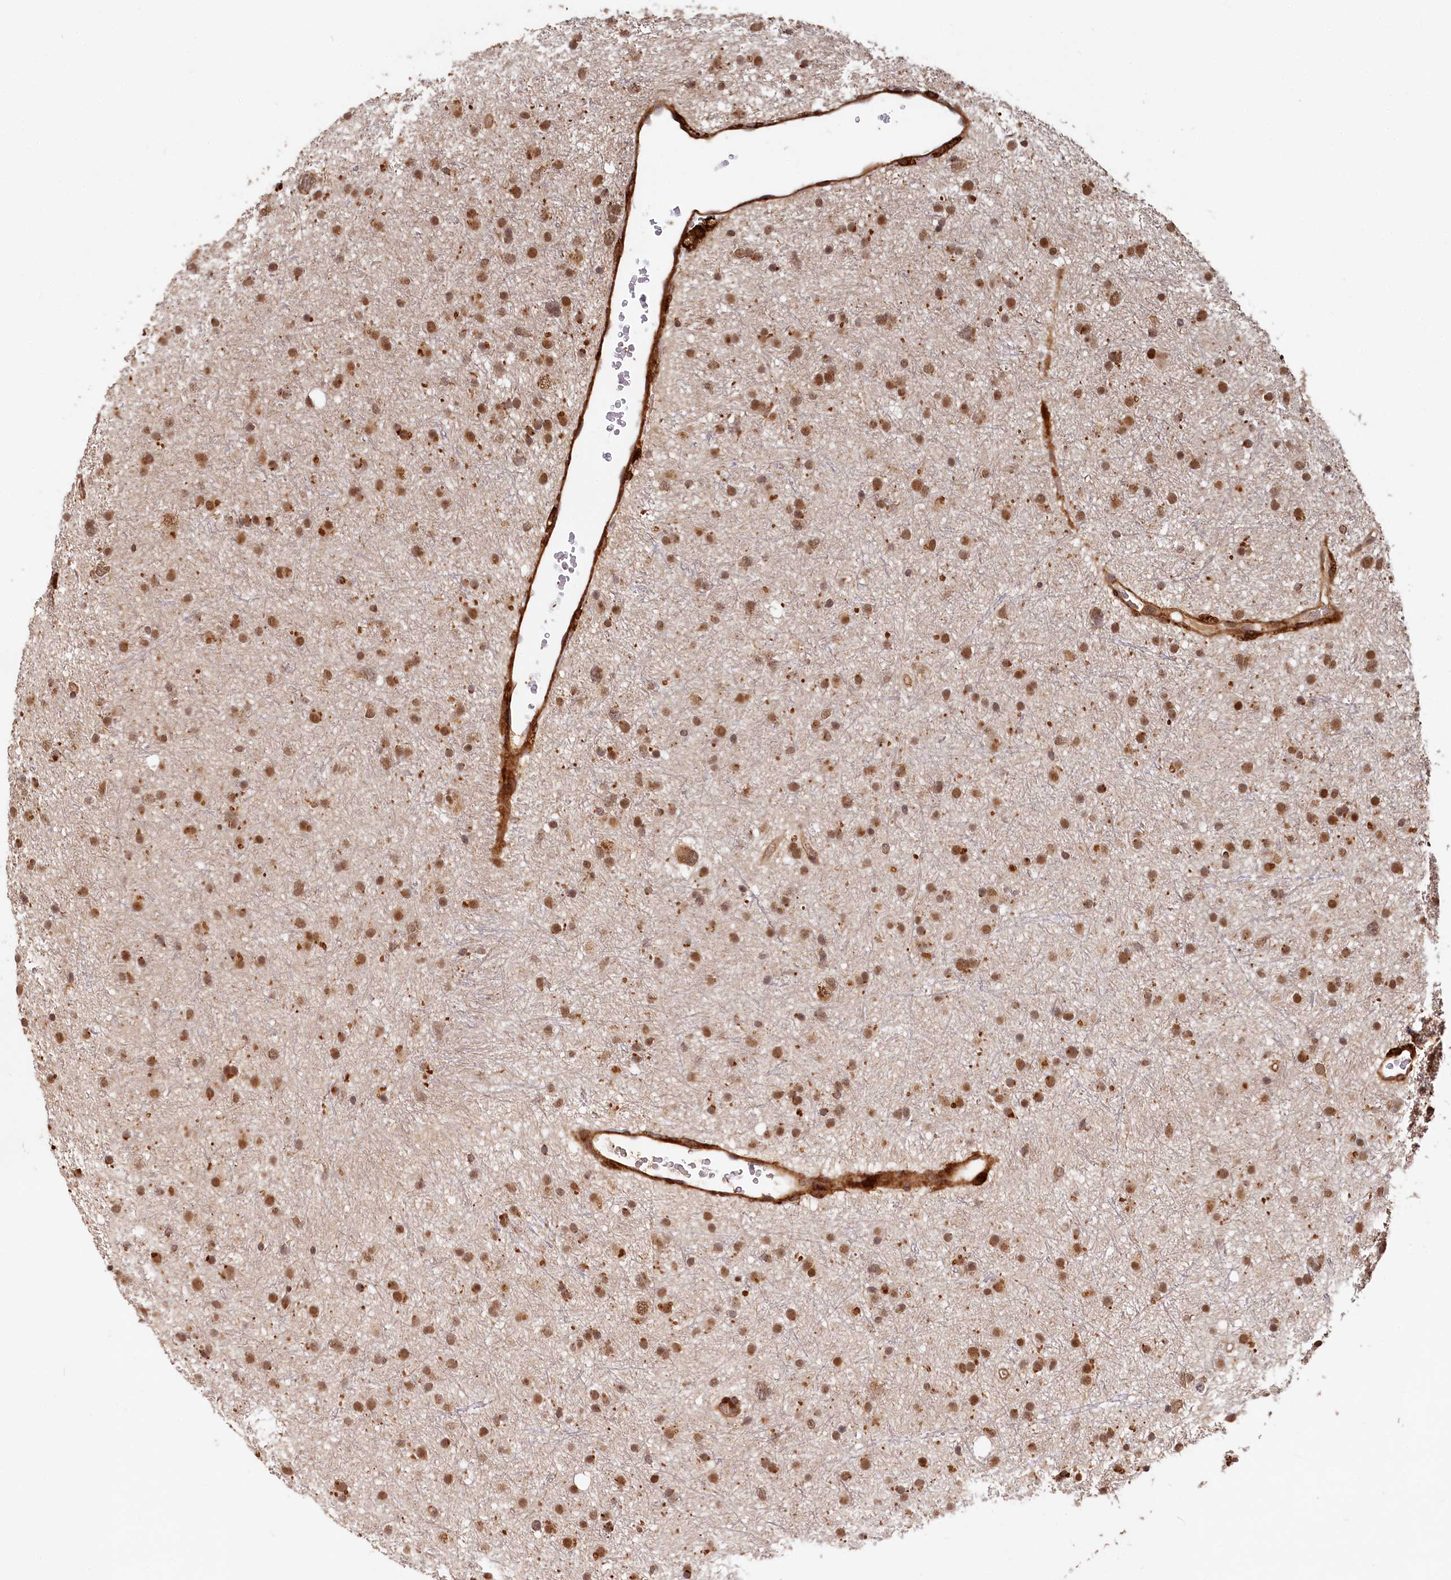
{"staining": {"intensity": "moderate", "quantity": ">75%", "location": "nuclear"}, "tissue": "glioma", "cell_type": "Tumor cells", "image_type": "cancer", "snomed": [{"axis": "morphology", "description": "Glioma, malignant, Low grade"}, {"axis": "topography", "description": "Cerebral cortex"}], "caption": "Immunohistochemistry staining of malignant glioma (low-grade), which displays medium levels of moderate nuclear positivity in approximately >75% of tumor cells indicating moderate nuclear protein expression. The staining was performed using DAB (3,3'-diaminobenzidine) (brown) for protein detection and nuclei were counterstained in hematoxylin (blue).", "gene": "TRIM23", "patient": {"sex": "female", "age": 39}}